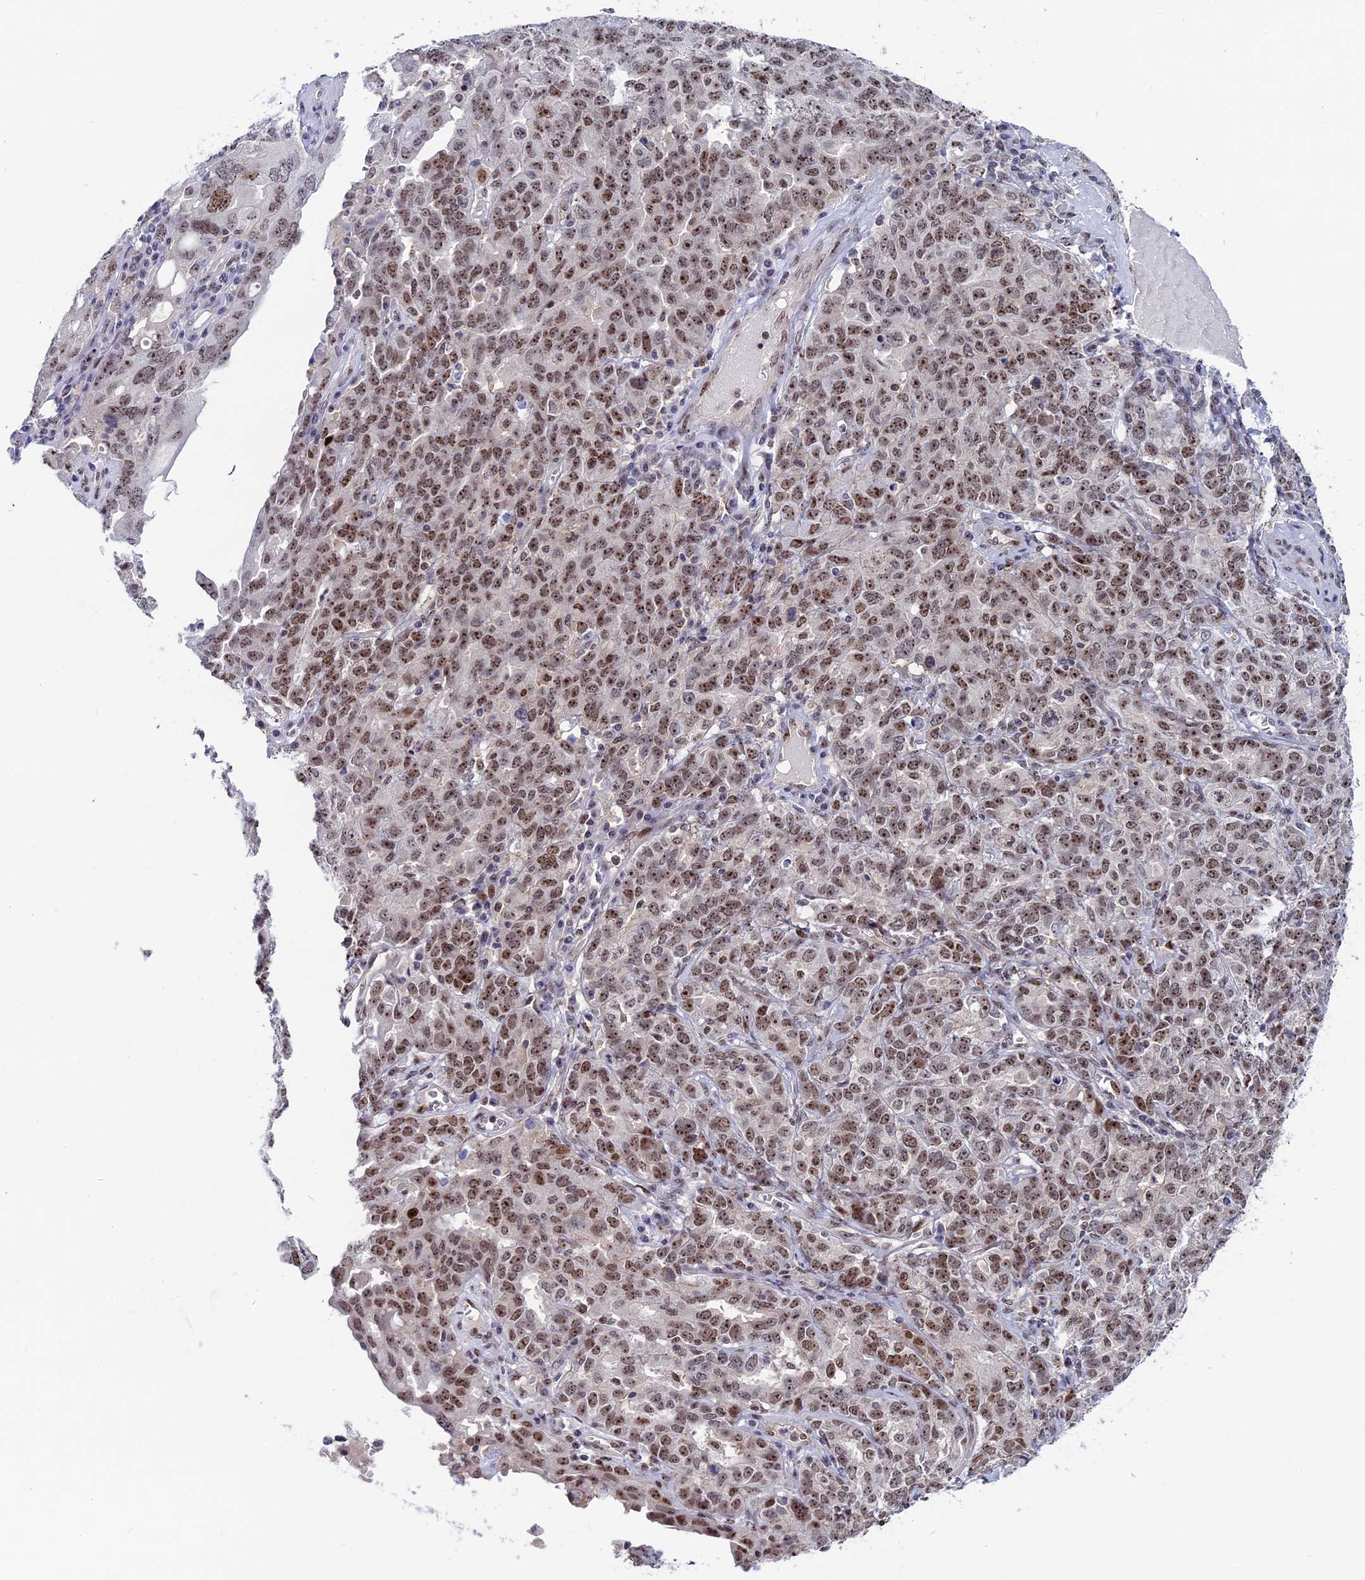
{"staining": {"intensity": "moderate", "quantity": ">75%", "location": "nuclear"}, "tissue": "ovarian cancer", "cell_type": "Tumor cells", "image_type": "cancer", "snomed": [{"axis": "morphology", "description": "Carcinoma, endometroid"}, {"axis": "topography", "description": "Ovary"}], "caption": "The immunohistochemical stain labels moderate nuclear expression in tumor cells of endometroid carcinoma (ovarian) tissue.", "gene": "CCDC86", "patient": {"sex": "female", "age": 62}}